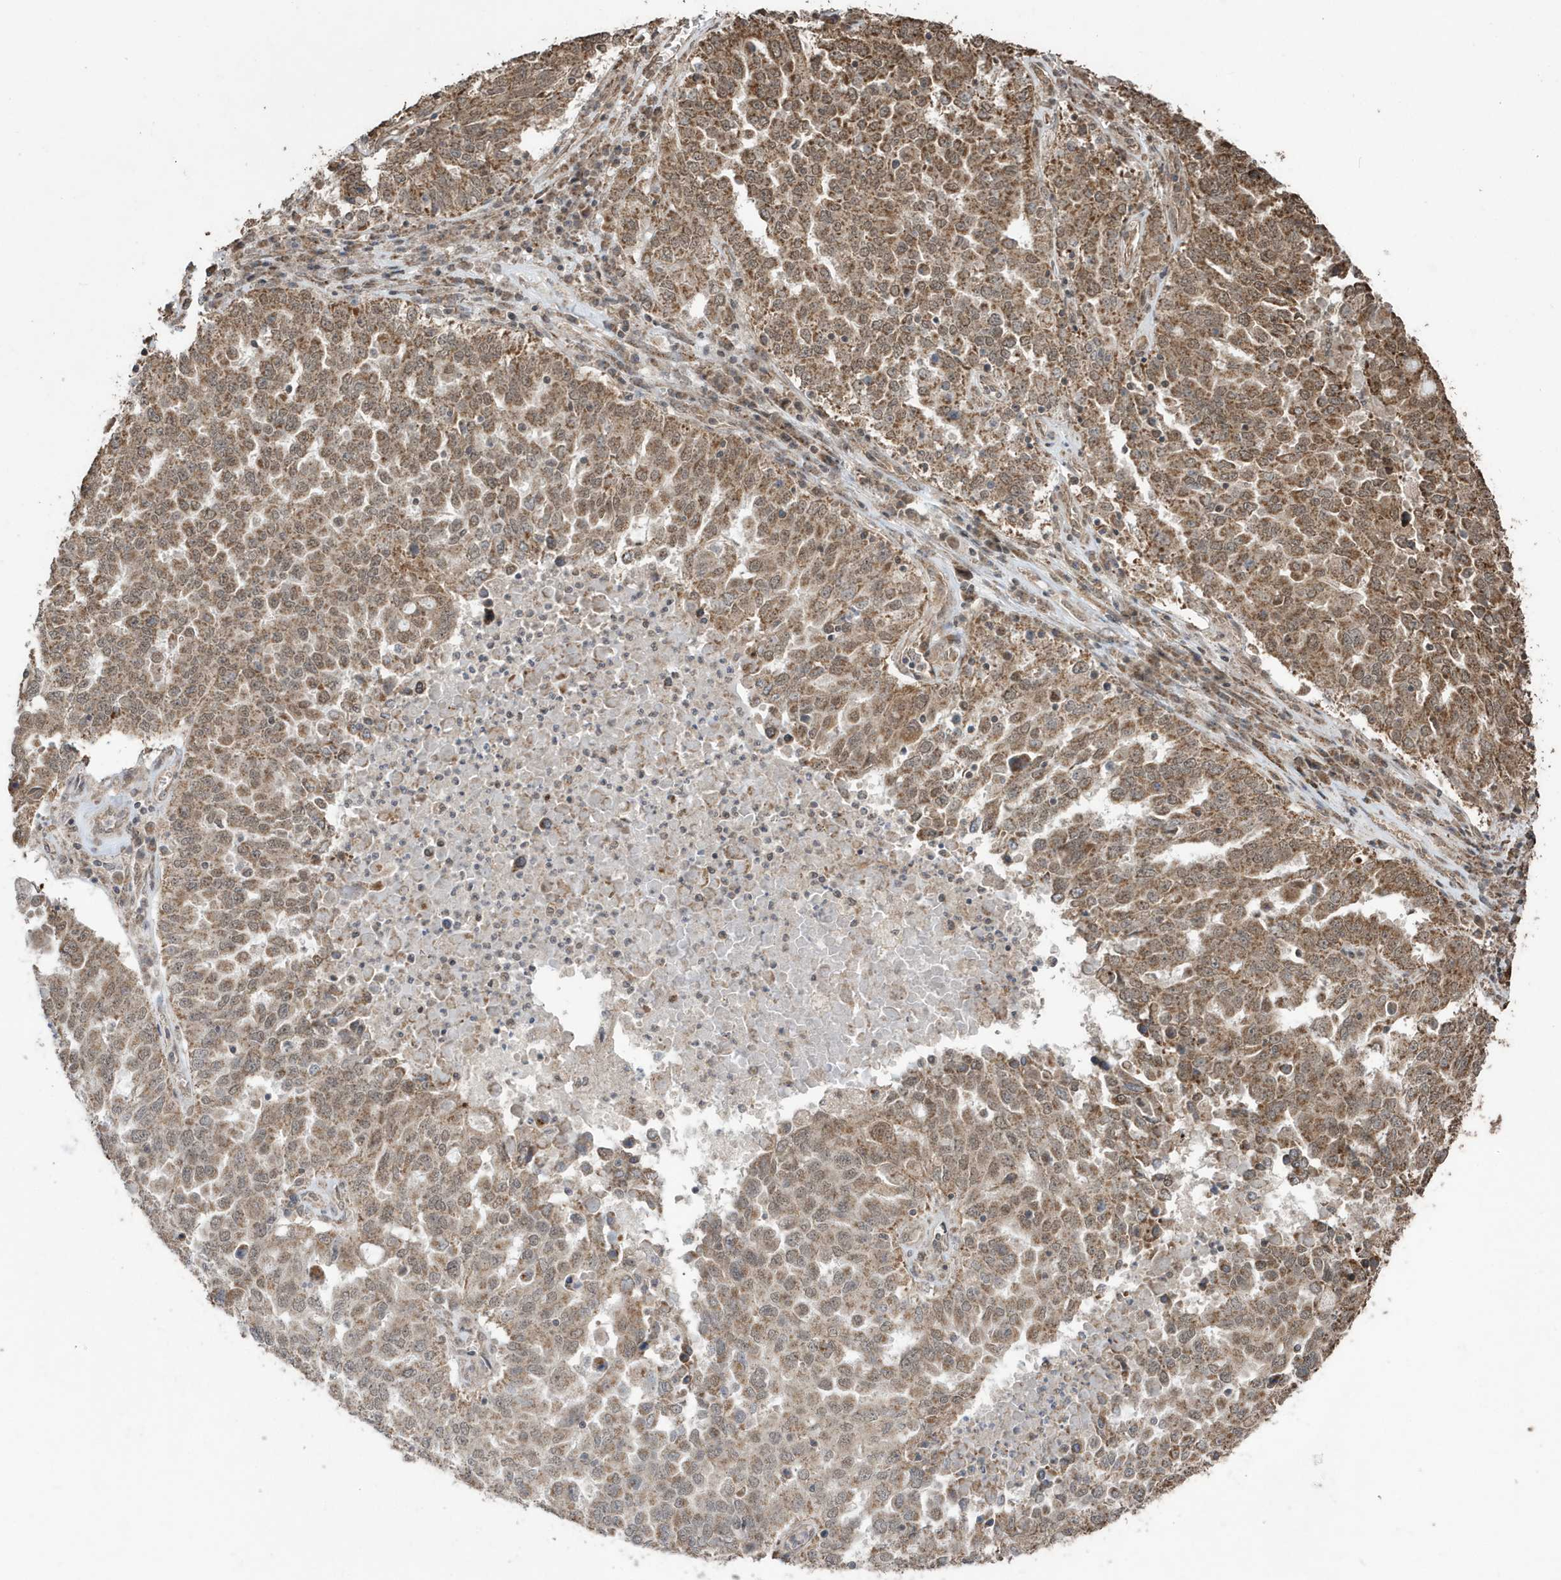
{"staining": {"intensity": "moderate", "quantity": ">75%", "location": "cytoplasmic/membranous"}, "tissue": "ovarian cancer", "cell_type": "Tumor cells", "image_type": "cancer", "snomed": [{"axis": "morphology", "description": "Carcinoma, endometroid"}, {"axis": "topography", "description": "Ovary"}], "caption": "Immunohistochemistry micrograph of neoplastic tissue: ovarian endometroid carcinoma stained using immunohistochemistry (IHC) exhibits medium levels of moderate protein expression localized specifically in the cytoplasmic/membranous of tumor cells, appearing as a cytoplasmic/membranous brown color.", "gene": "PAXBP1", "patient": {"sex": "female", "age": 62}}